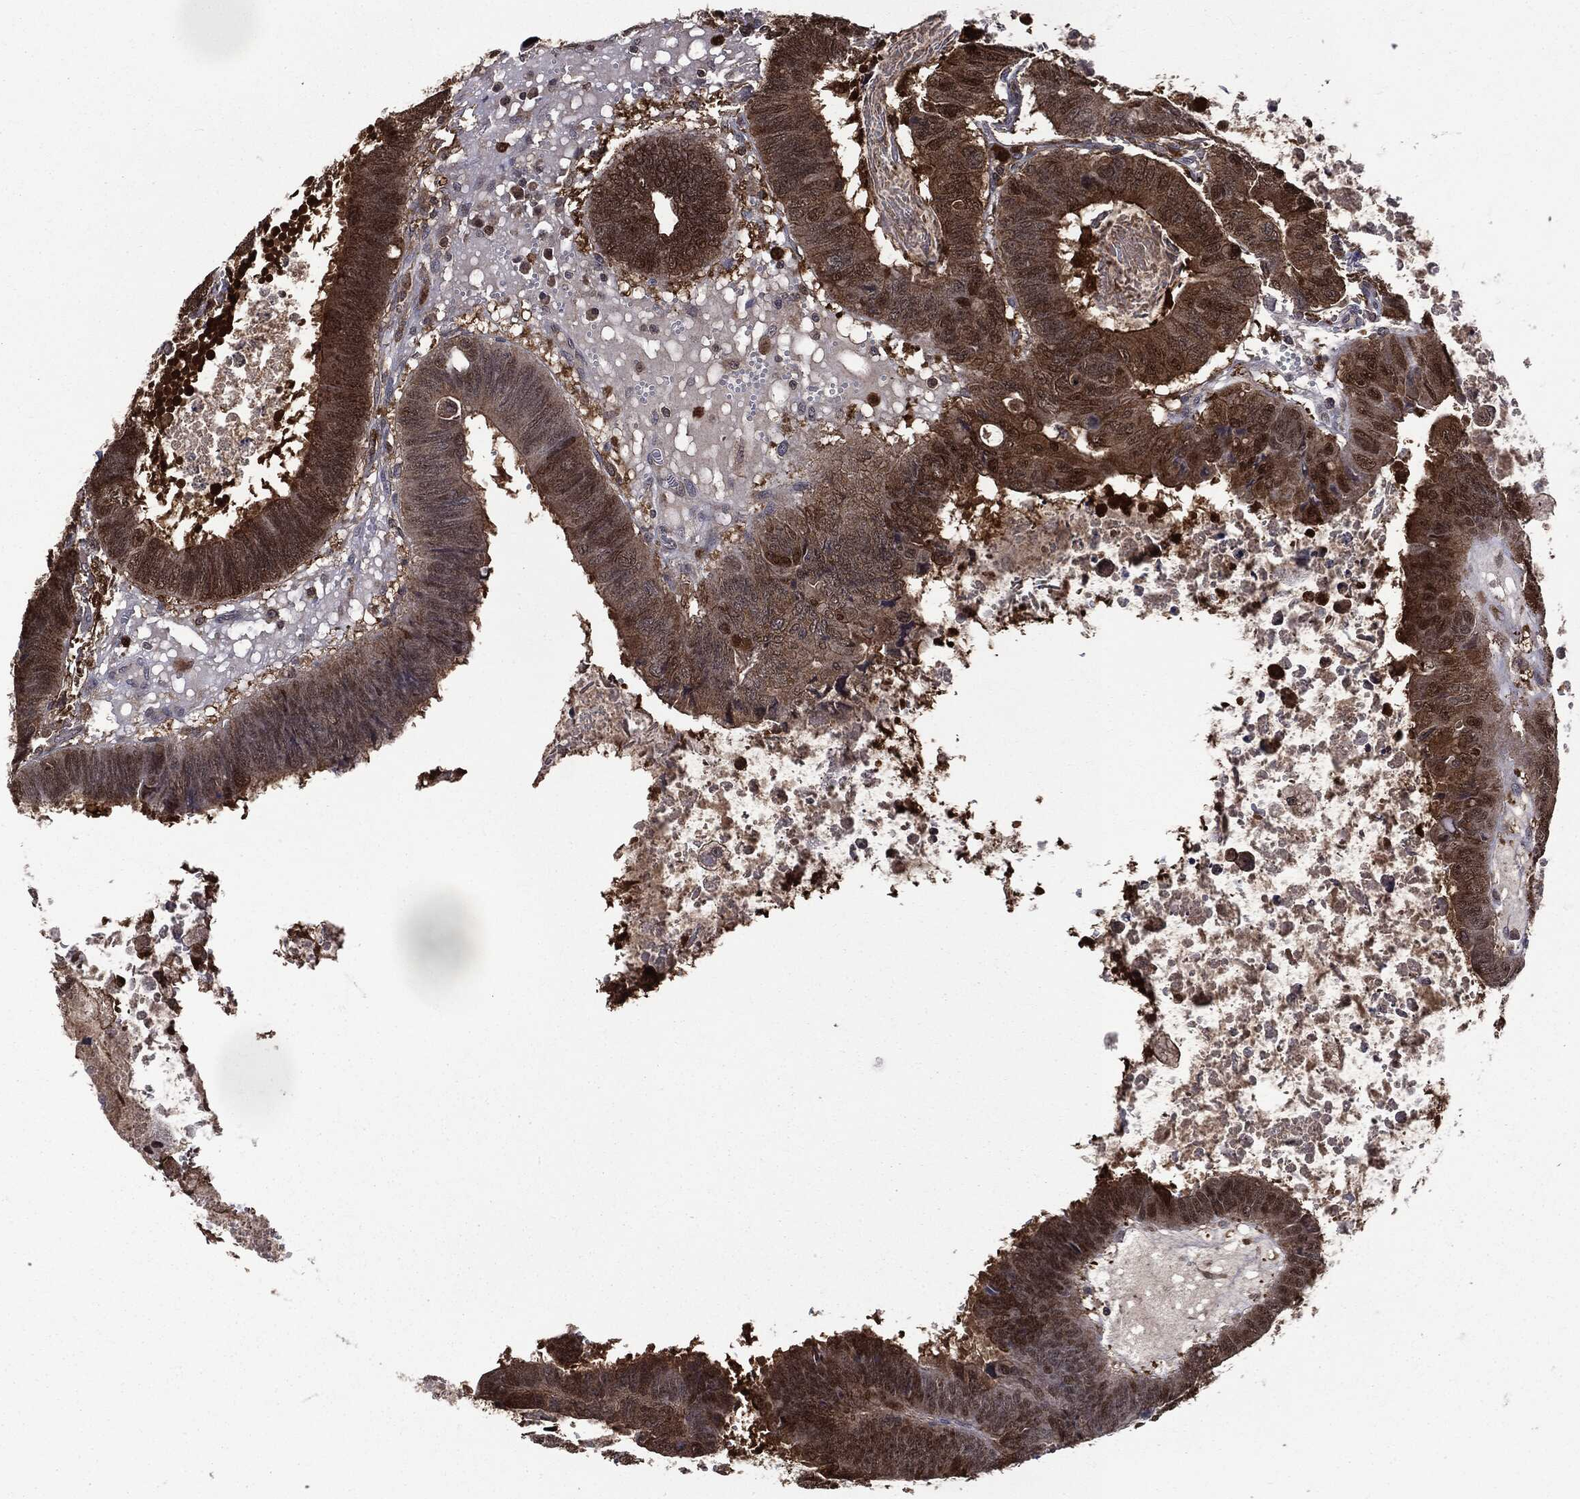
{"staining": {"intensity": "strong", "quantity": ">75%", "location": "cytoplasmic/membranous"}, "tissue": "colorectal cancer", "cell_type": "Tumor cells", "image_type": "cancer", "snomed": [{"axis": "morphology", "description": "Adenocarcinoma, NOS"}, {"axis": "topography", "description": "Colon"}], "caption": "The histopathology image reveals immunohistochemical staining of colorectal cancer. There is strong cytoplasmic/membranous positivity is present in approximately >75% of tumor cells.", "gene": "GPI", "patient": {"sex": "male", "age": 62}}